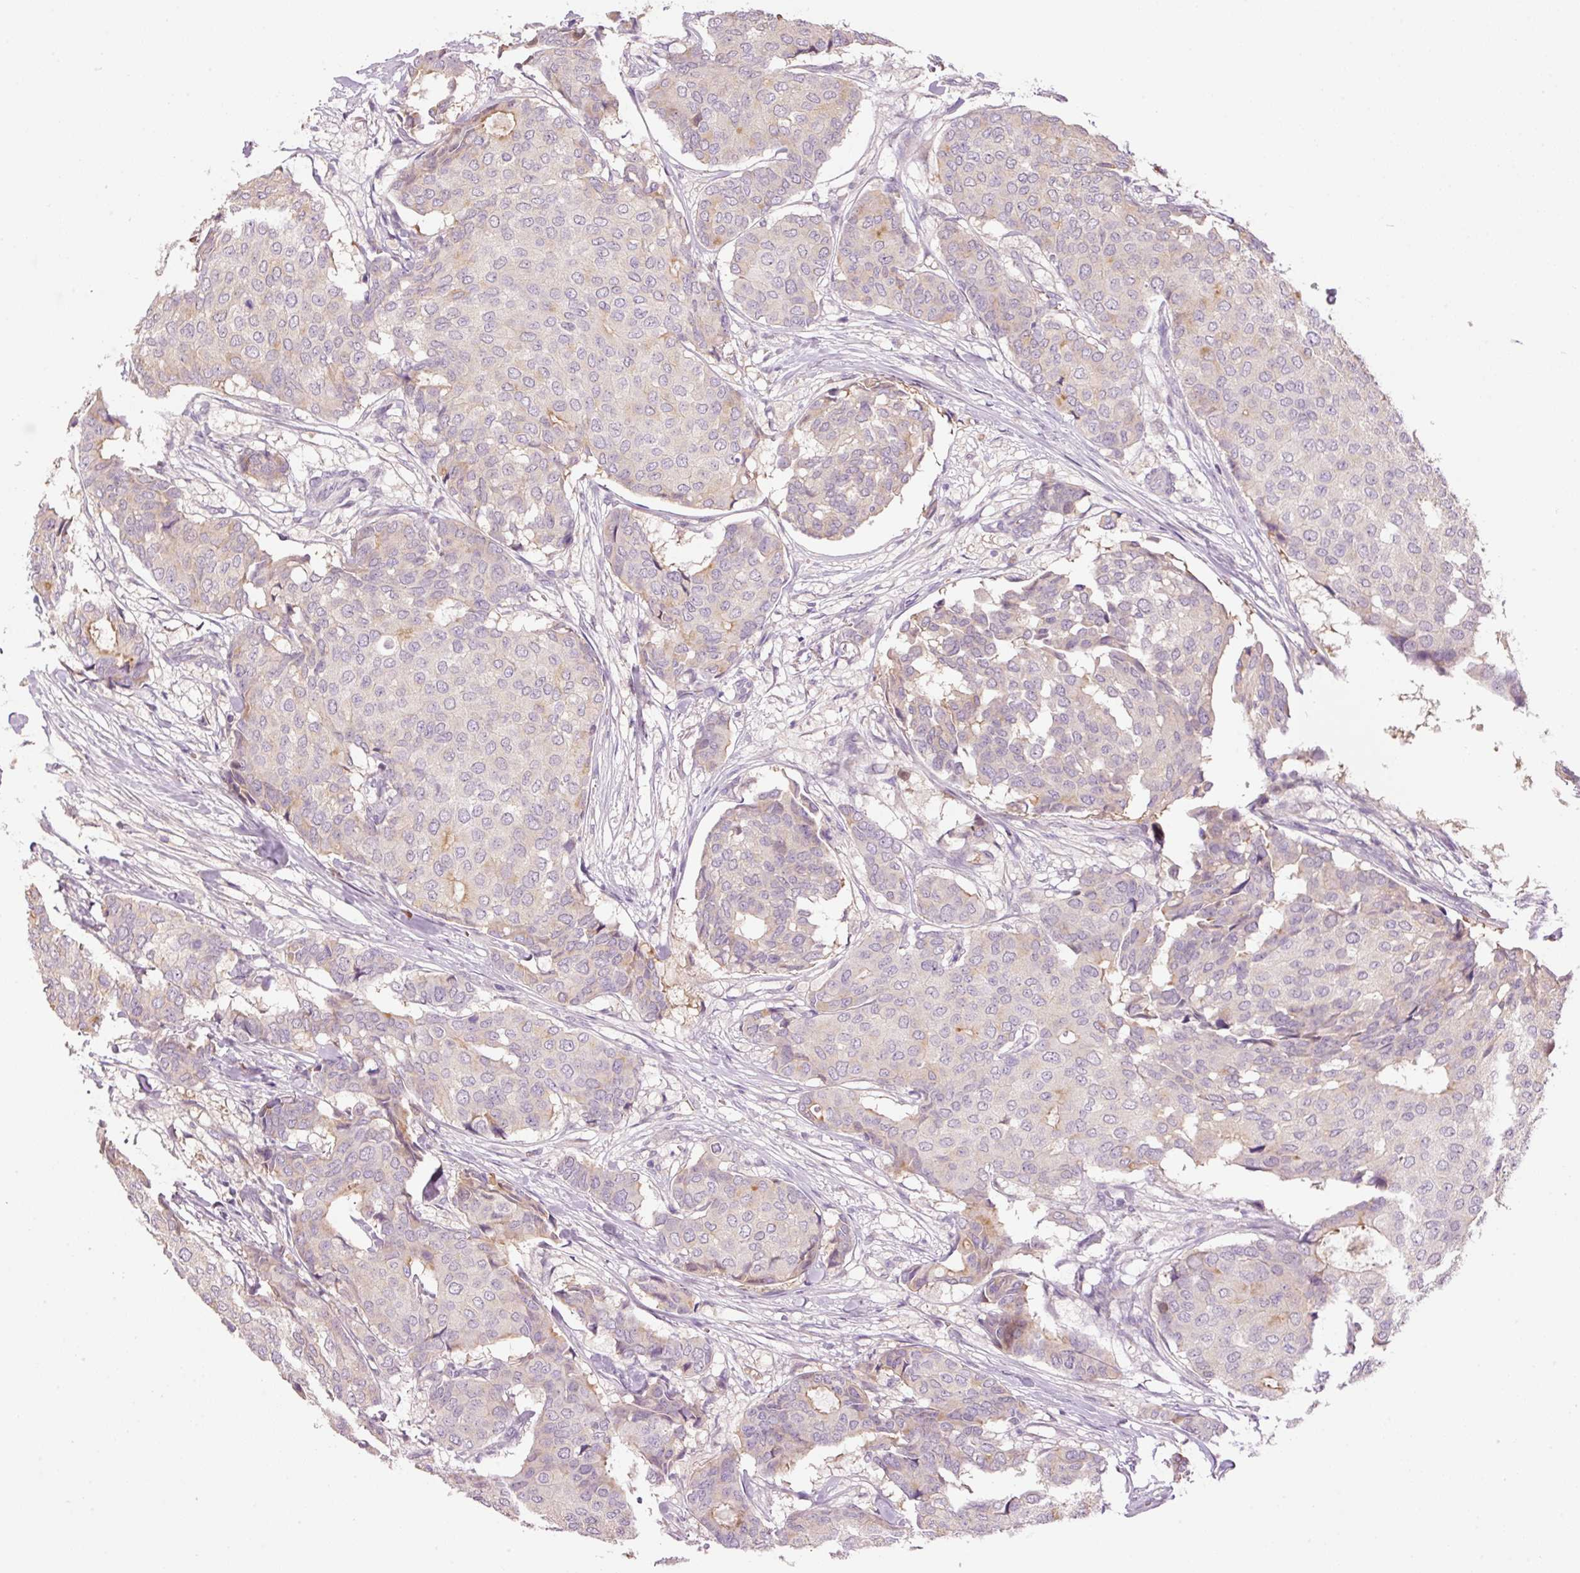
{"staining": {"intensity": "negative", "quantity": "none", "location": "none"}, "tissue": "breast cancer", "cell_type": "Tumor cells", "image_type": "cancer", "snomed": [{"axis": "morphology", "description": "Duct carcinoma"}, {"axis": "topography", "description": "Breast"}], "caption": "Protein analysis of intraductal carcinoma (breast) shows no significant staining in tumor cells.", "gene": "CMTM8", "patient": {"sex": "female", "age": 75}}